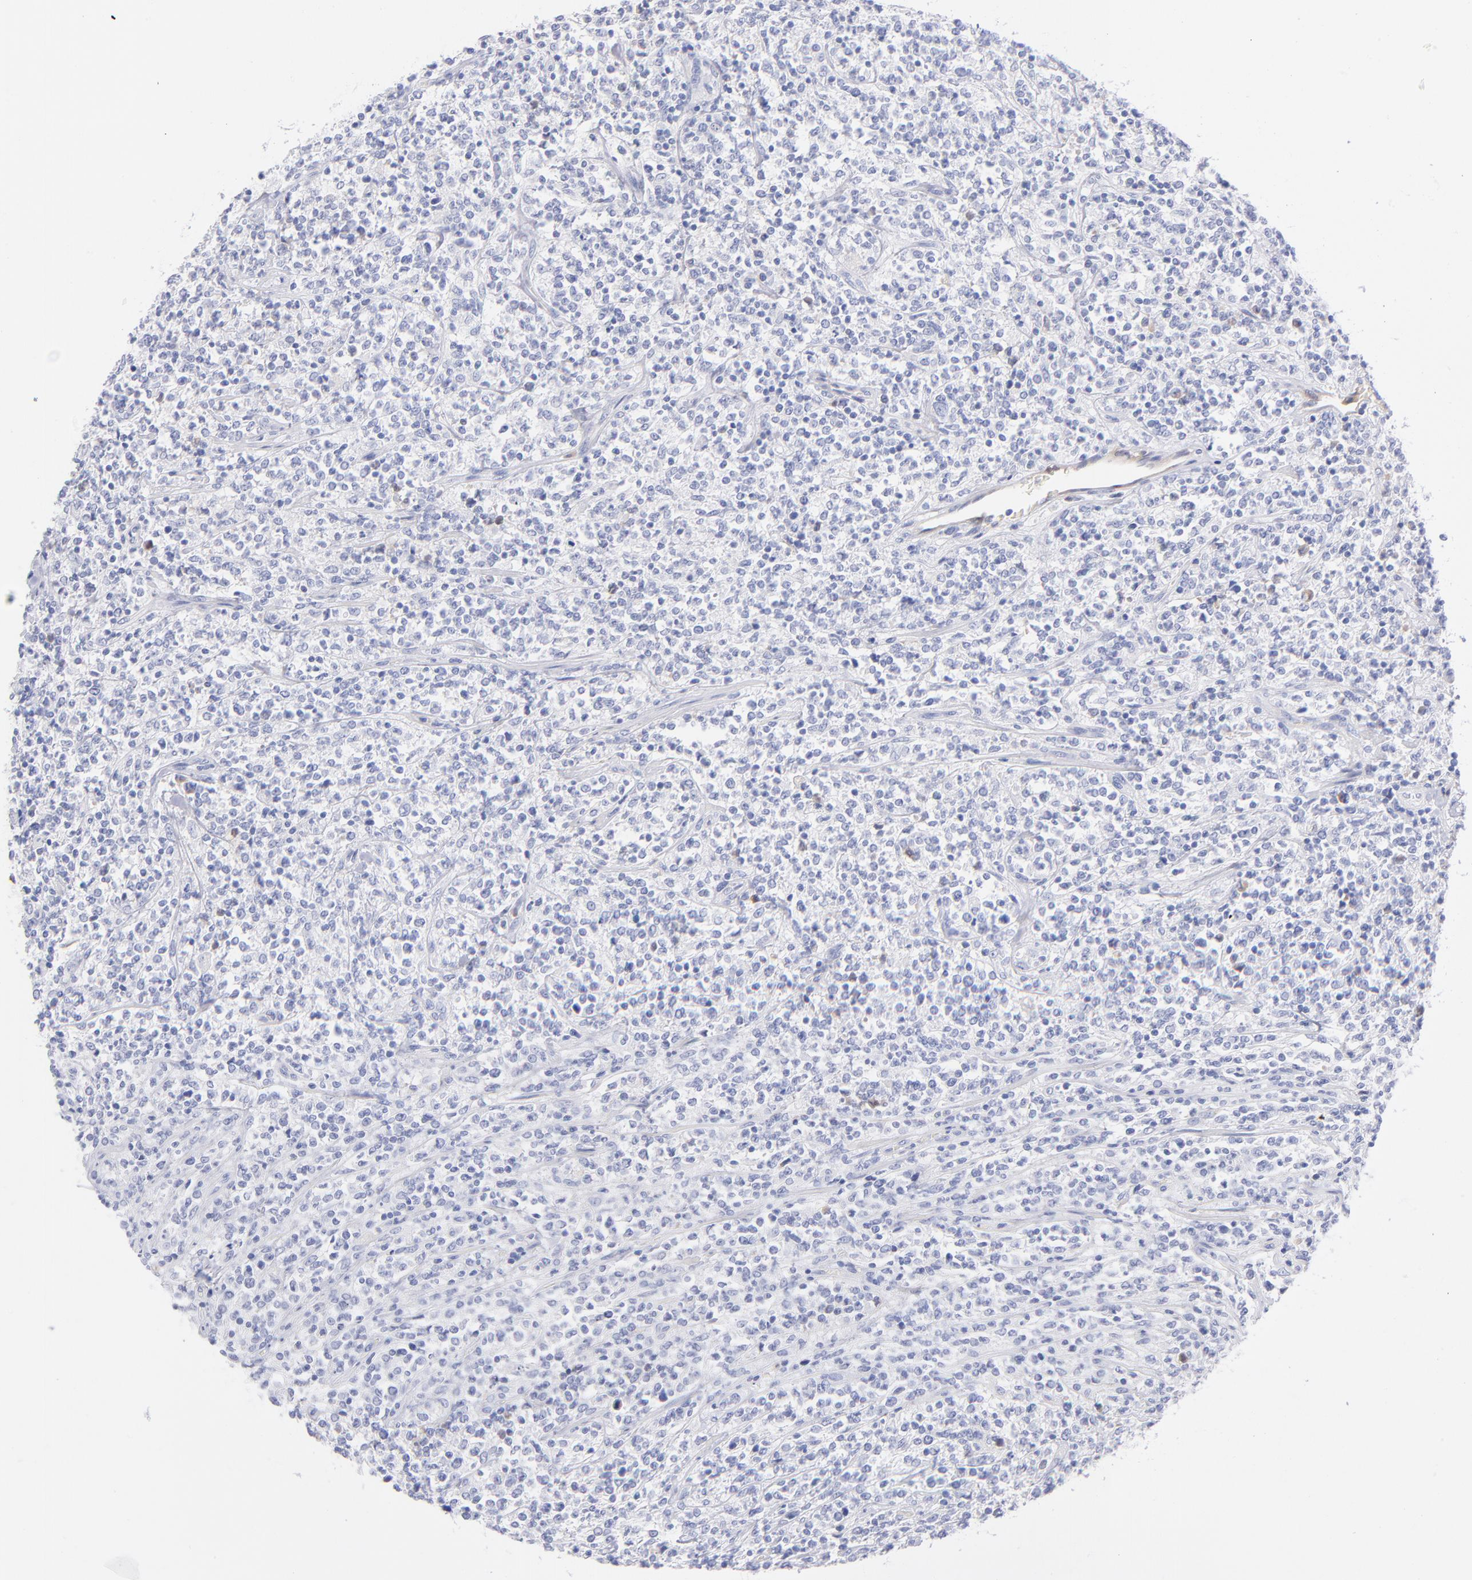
{"staining": {"intensity": "negative", "quantity": "none", "location": "none"}, "tissue": "lymphoma", "cell_type": "Tumor cells", "image_type": "cancer", "snomed": [{"axis": "morphology", "description": "Malignant lymphoma, non-Hodgkin's type, High grade"}, {"axis": "topography", "description": "Soft tissue"}], "caption": "This is an immunohistochemistry (IHC) image of human lymphoma. There is no positivity in tumor cells.", "gene": "HP", "patient": {"sex": "male", "age": 18}}